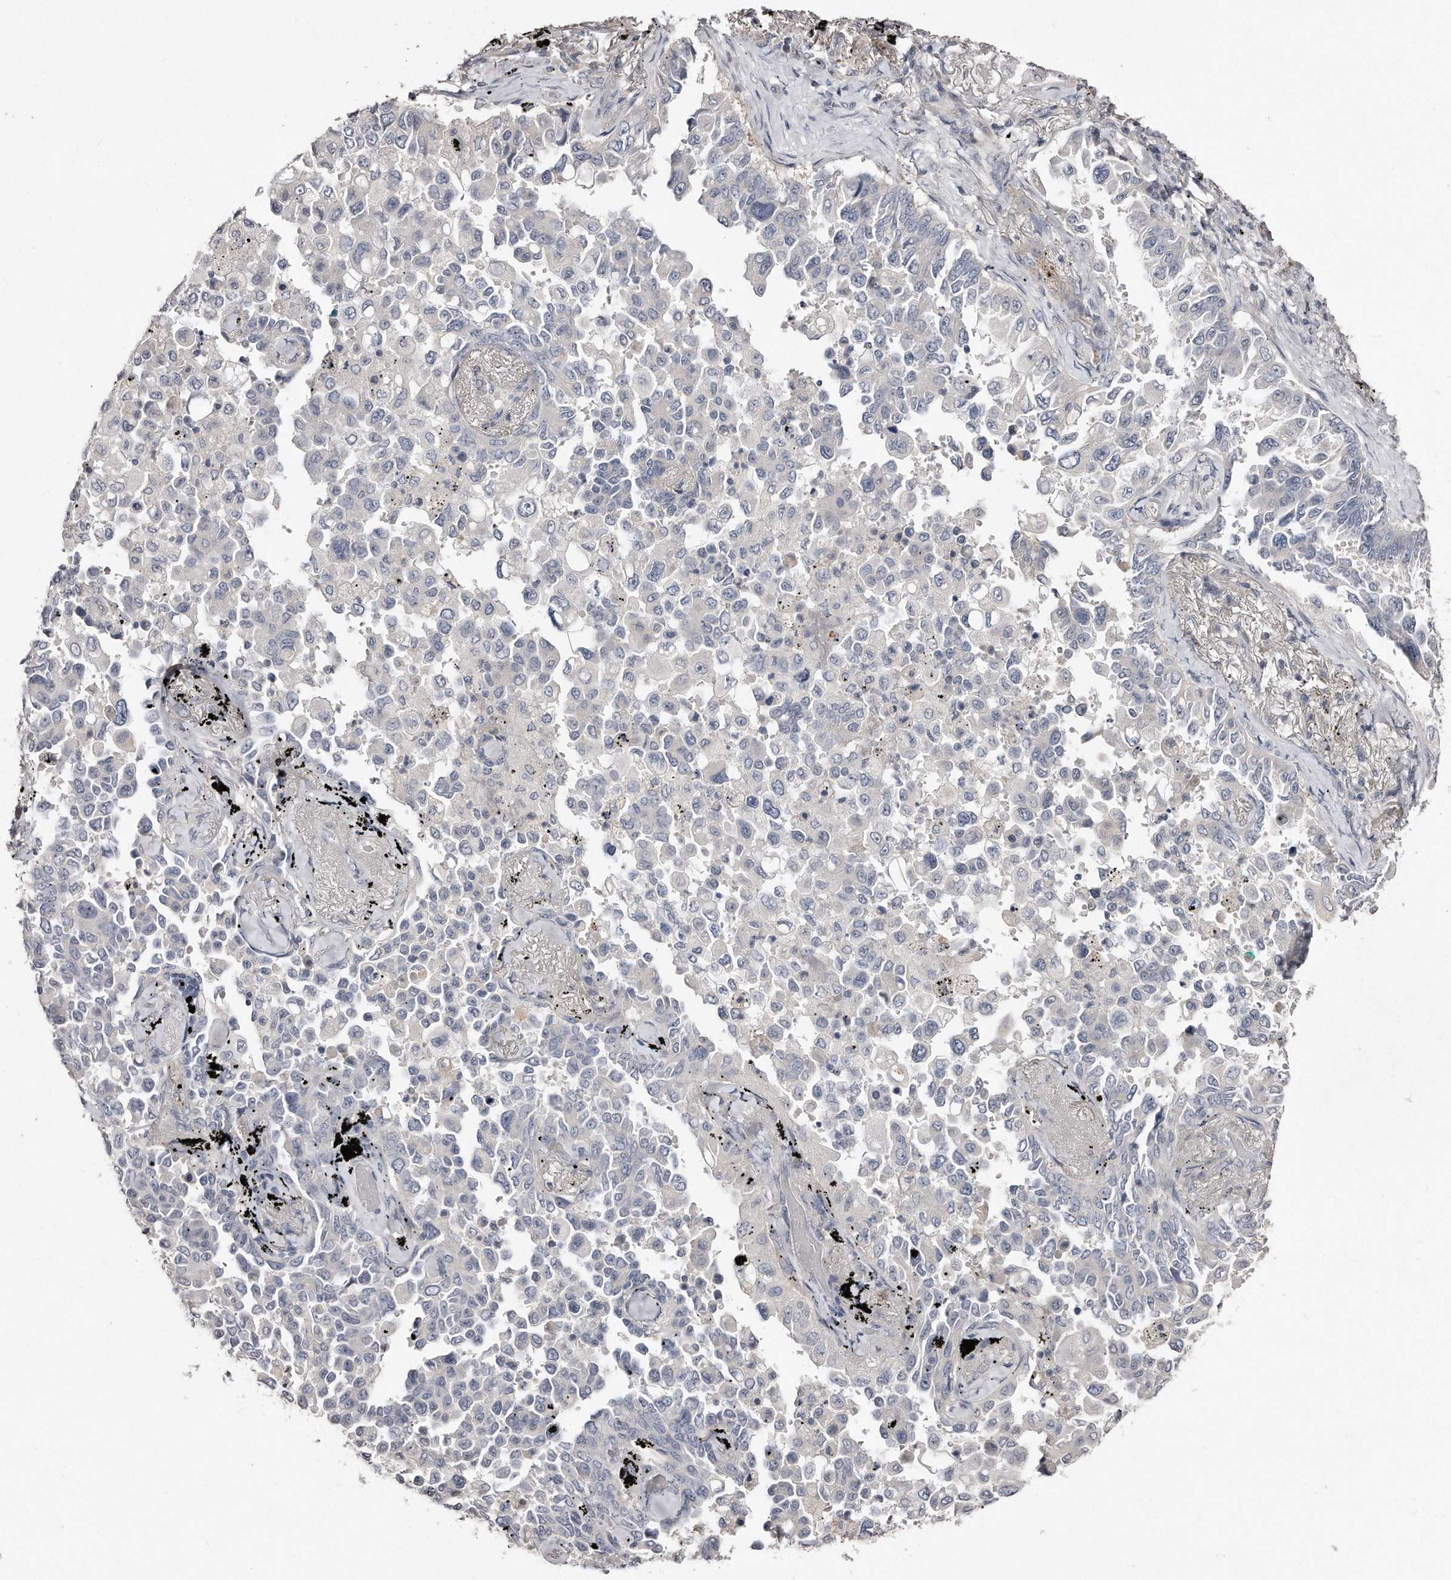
{"staining": {"intensity": "negative", "quantity": "none", "location": "none"}, "tissue": "lung cancer", "cell_type": "Tumor cells", "image_type": "cancer", "snomed": [{"axis": "morphology", "description": "Adenocarcinoma, NOS"}, {"axis": "topography", "description": "Lung"}], "caption": "An image of human lung cancer (adenocarcinoma) is negative for staining in tumor cells.", "gene": "LMOD1", "patient": {"sex": "female", "age": 67}}